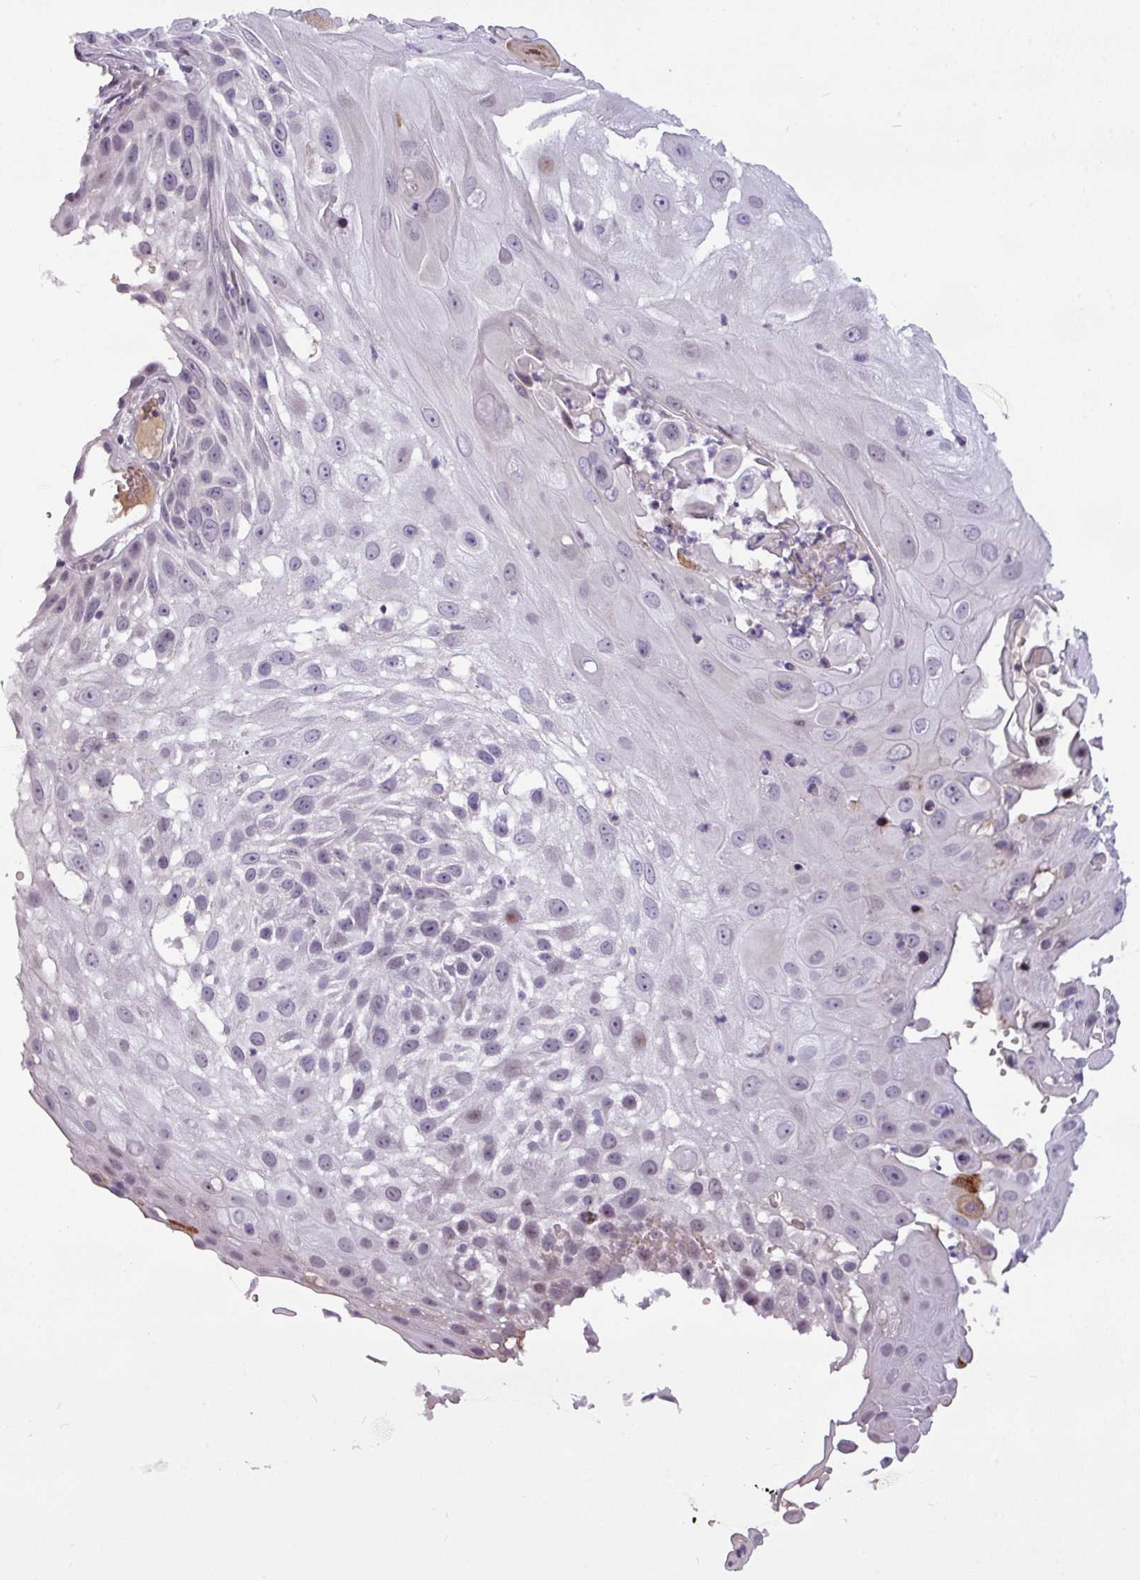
{"staining": {"intensity": "negative", "quantity": "none", "location": "none"}, "tissue": "skin cancer", "cell_type": "Tumor cells", "image_type": "cancer", "snomed": [{"axis": "morphology", "description": "Squamous cell carcinoma, NOS"}, {"axis": "topography", "description": "Skin"}], "caption": "IHC histopathology image of skin cancer stained for a protein (brown), which reveals no staining in tumor cells.", "gene": "SLC66A2", "patient": {"sex": "female", "age": 44}}